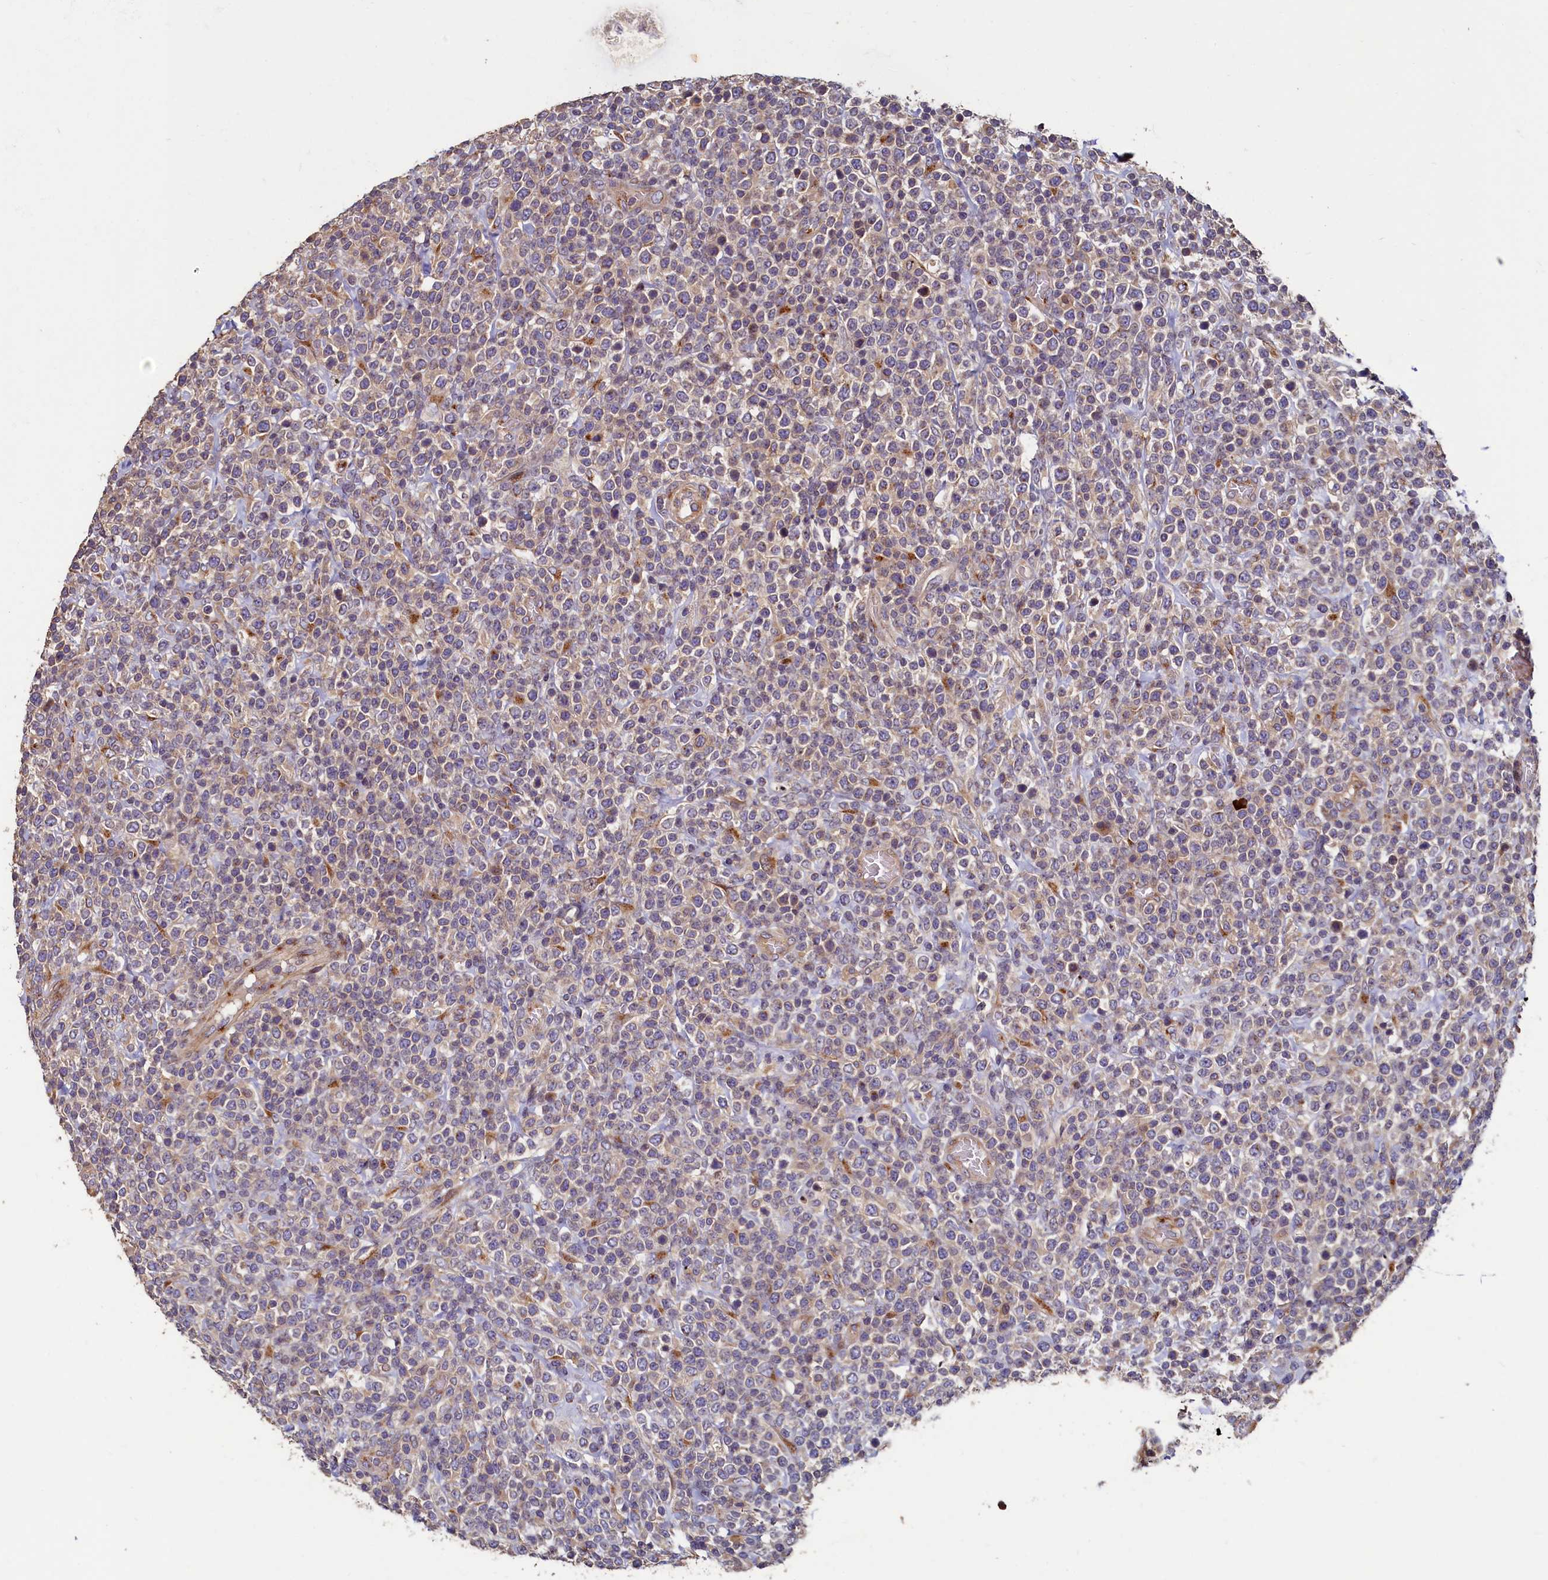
{"staining": {"intensity": "weak", "quantity": "<25%", "location": "cytoplasmic/membranous"}, "tissue": "lymphoma", "cell_type": "Tumor cells", "image_type": "cancer", "snomed": [{"axis": "morphology", "description": "Malignant lymphoma, non-Hodgkin's type, High grade"}, {"axis": "topography", "description": "Colon"}], "caption": "This is an immunohistochemistry image of high-grade malignant lymphoma, non-Hodgkin's type. There is no positivity in tumor cells.", "gene": "TMEM181", "patient": {"sex": "female", "age": 53}}